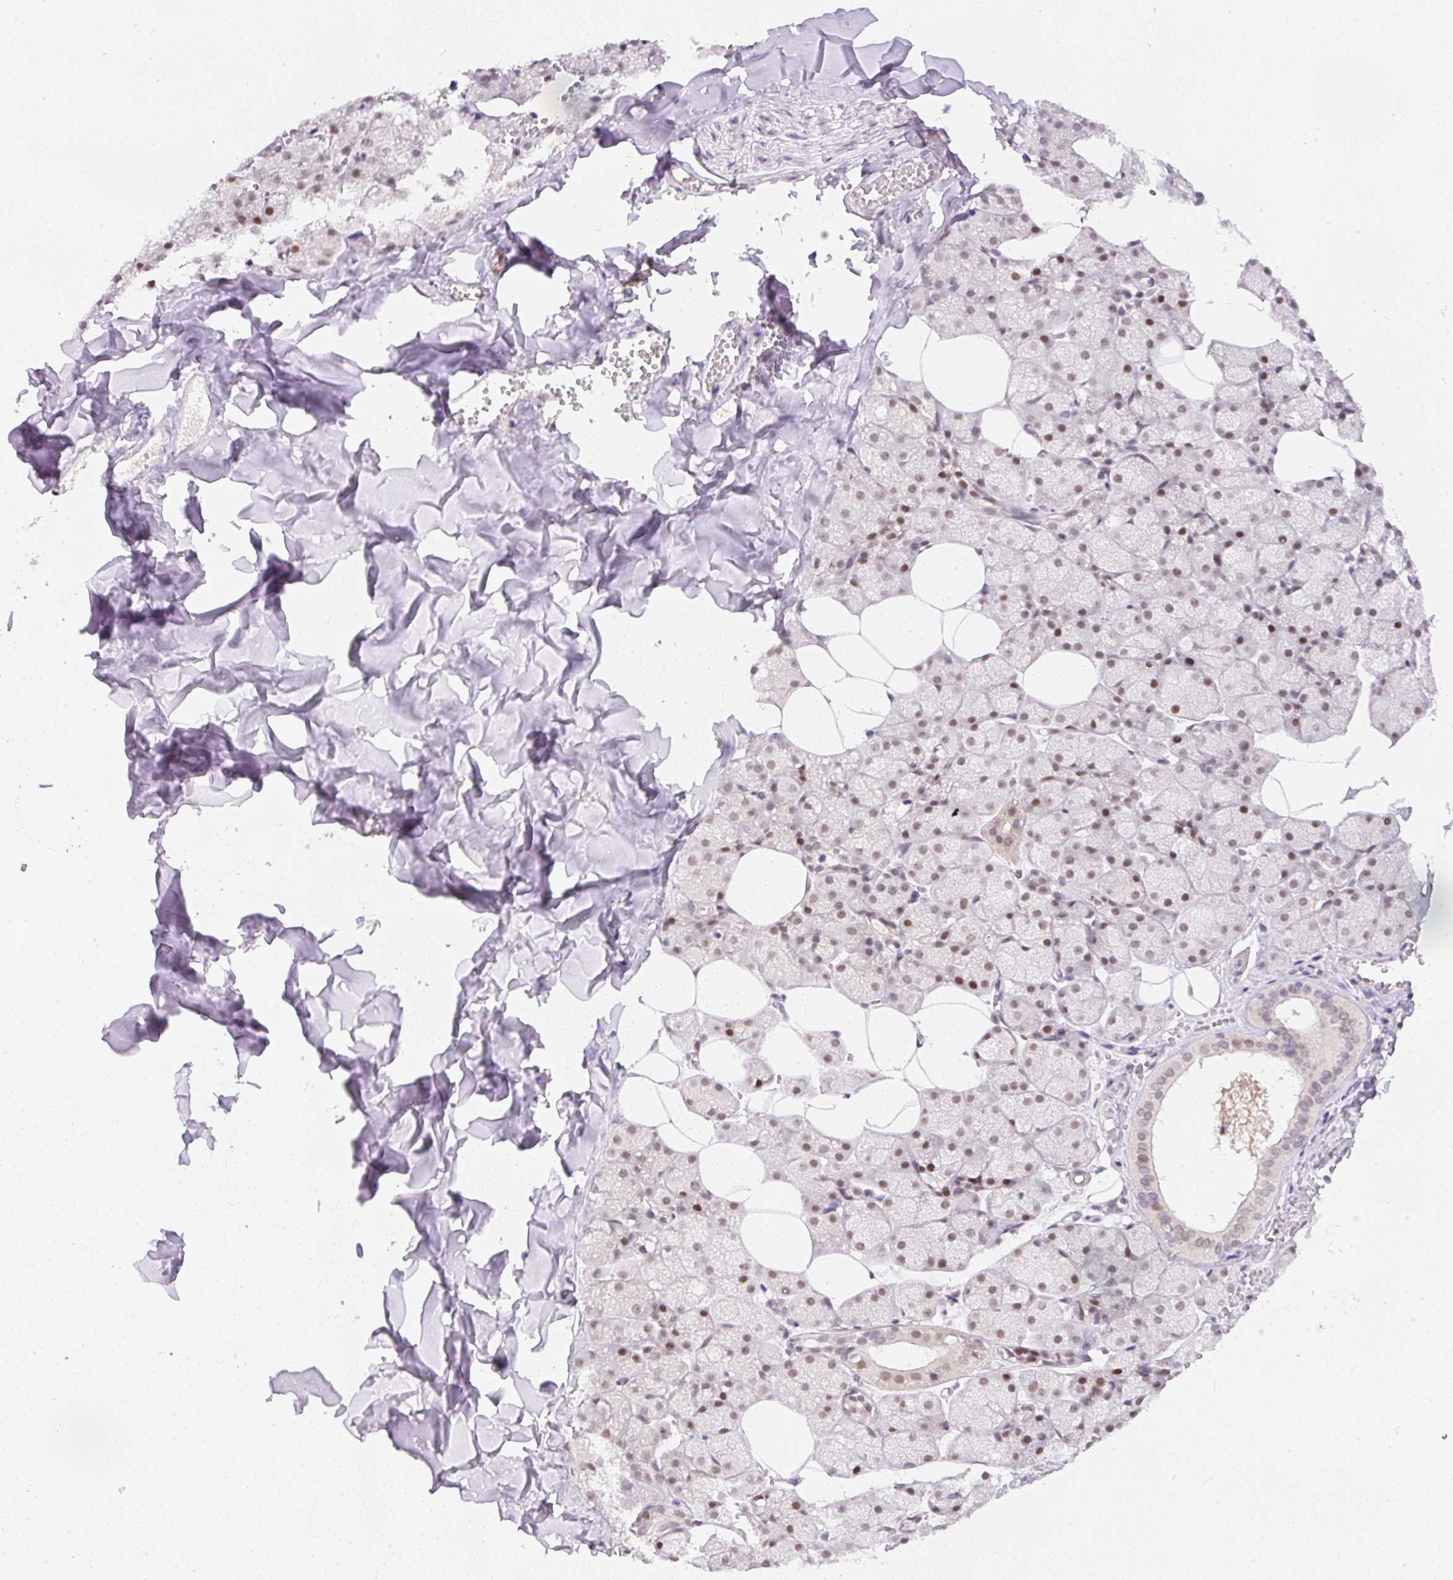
{"staining": {"intensity": "moderate", "quantity": "25%-75%", "location": "nuclear"}, "tissue": "salivary gland", "cell_type": "Glandular cells", "image_type": "normal", "snomed": [{"axis": "morphology", "description": "Normal tissue, NOS"}, {"axis": "topography", "description": "Salivary gland"}, {"axis": "topography", "description": "Peripheral nerve tissue"}], "caption": "High-magnification brightfield microscopy of normal salivary gland stained with DAB (3,3'-diaminobenzidine) (brown) and counterstained with hematoxylin (blue). glandular cells exhibit moderate nuclear positivity is seen in approximately25%-75% of cells. (Brightfield microscopy of DAB IHC at high magnification).", "gene": "DPPA4", "patient": {"sex": "male", "age": 38}}